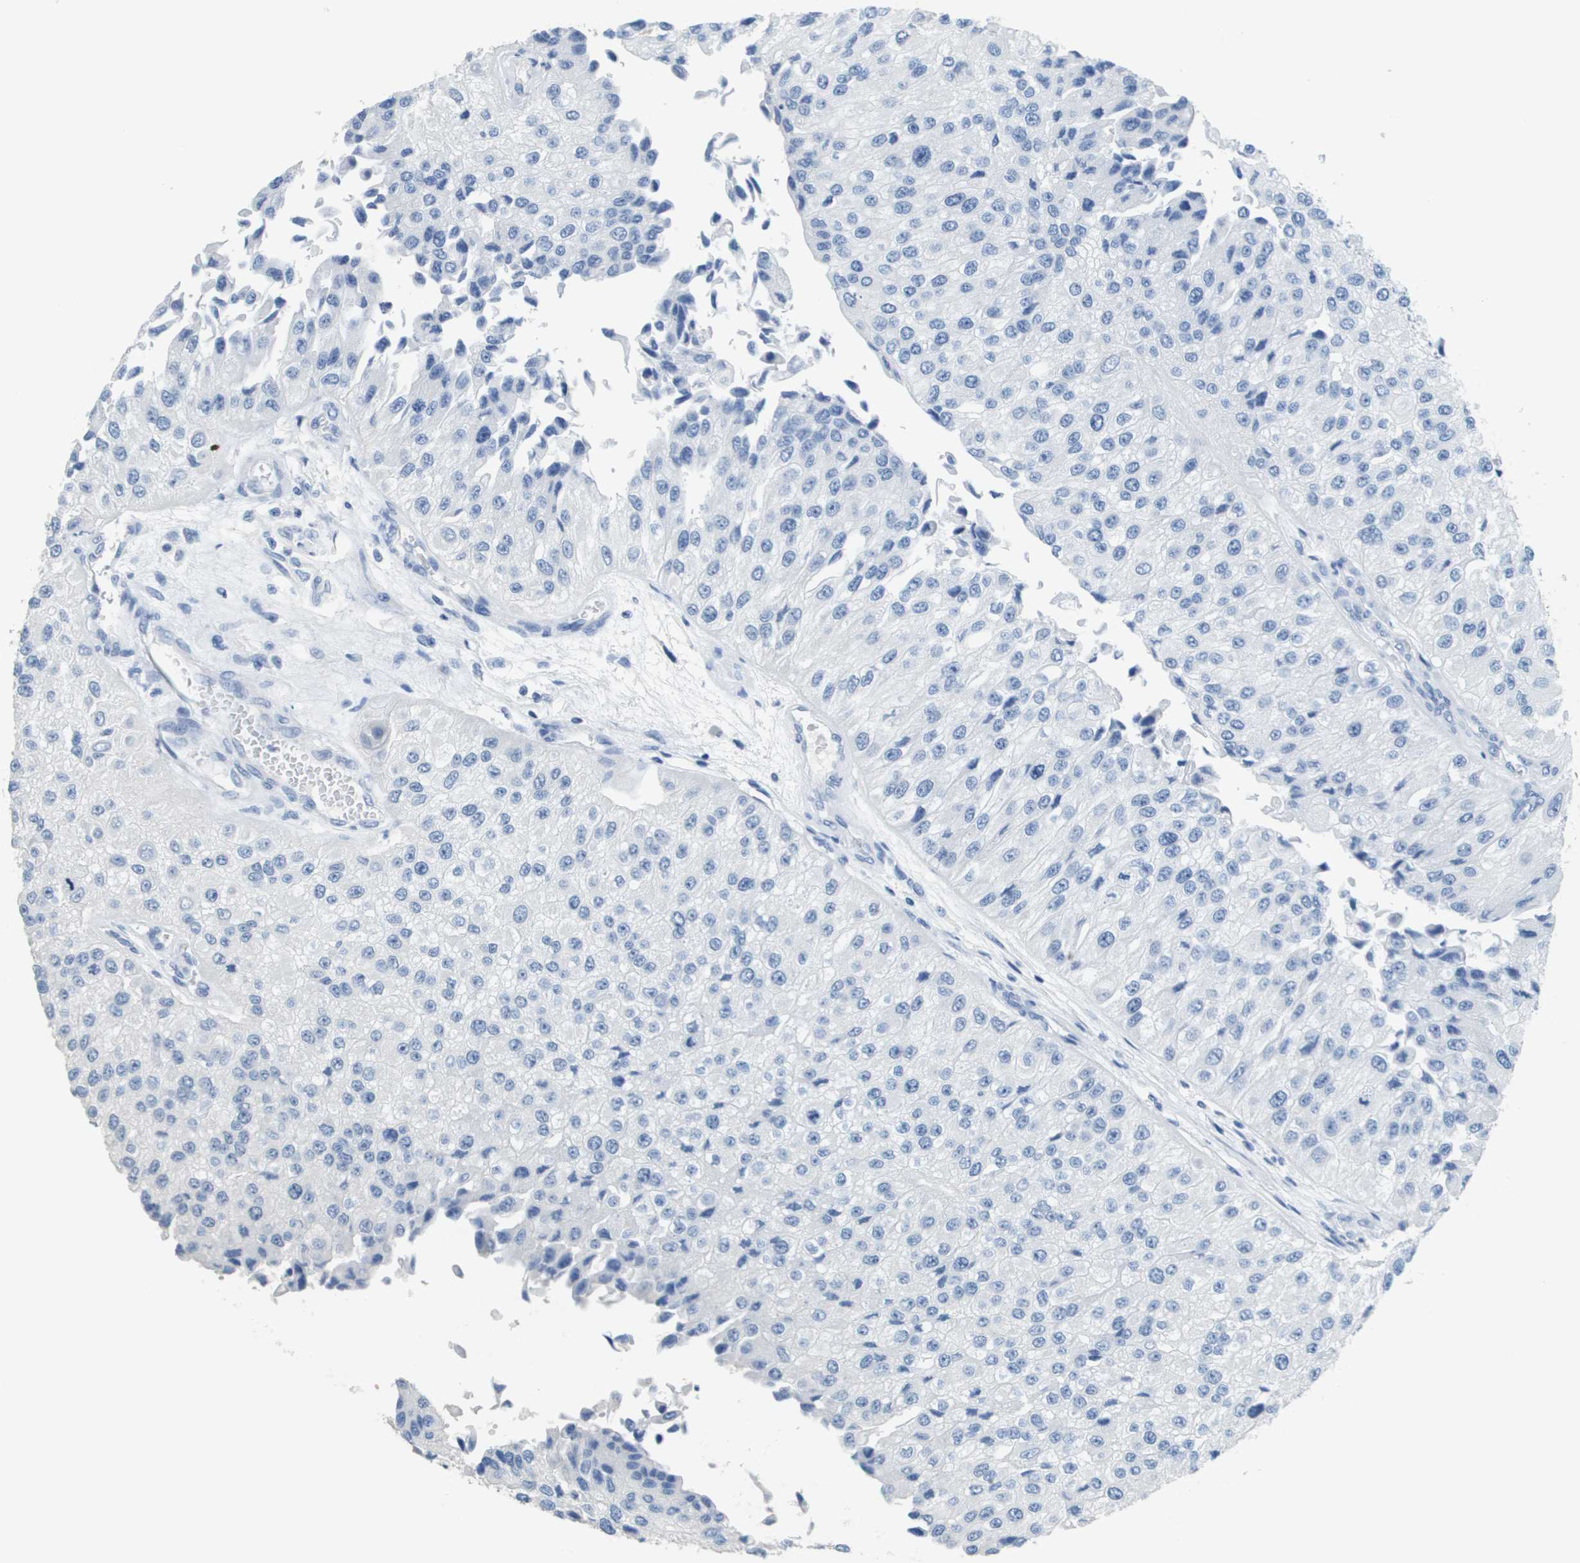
{"staining": {"intensity": "negative", "quantity": "none", "location": "none"}, "tissue": "urothelial cancer", "cell_type": "Tumor cells", "image_type": "cancer", "snomed": [{"axis": "morphology", "description": "Urothelial carcinoma, High grade"}, {"axis": "topography", "description": "Kidney"}, {"axis": "topography", "description": "Urinary bladder"}], "caption": "High magnification brightfield microscopy of urothelial carcinoma (high-grade) stained with DAB (3,3'-diaminobenzidine) (brown) and counterstained with hematoxylin (blue): tumor cells show no significant staining. Brightfield microscopy of immunohistochemistry (IHC) stained with DAB (3,3'-diaminobenzidine) (brown) and hematoxylin (blue), captured at high magnification.", "gene": "MT3", "patient": {"sex": "male", "age": 77}}